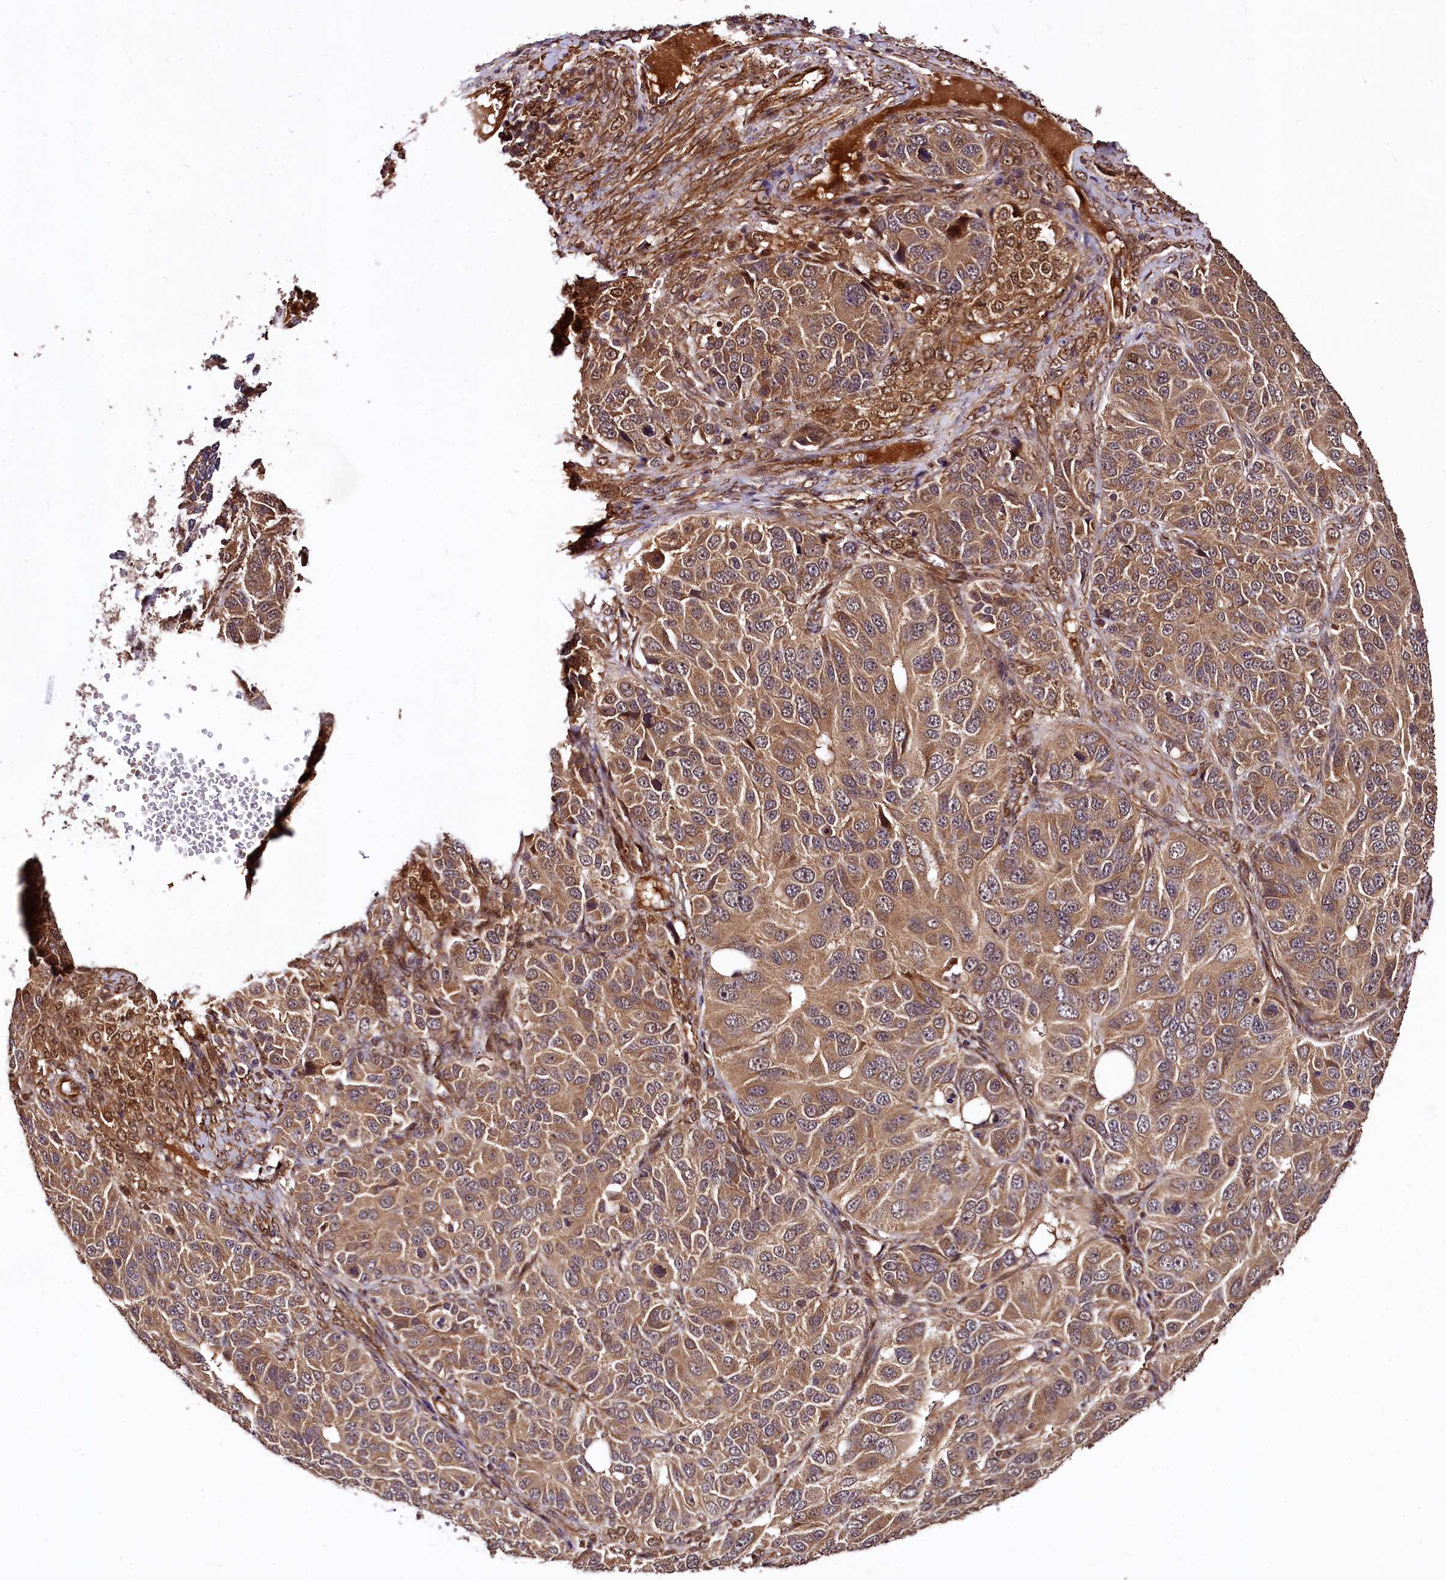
{"staining": {"intensity": "moderate", "quantity": ">75%", "location": "cytoplasmic/membranous"}, "tissue": "ovarian cancer", "cell_type": "Tumor cells", "image_type": "cancer", "snomed": [{"axis": "morphology", "description": "Carcinoma, endometroid"}, {"axis": "topography", "description": "Ovary"}], "caption": "A brown stain highlights moderate cytoplasmic/membranous staining of a protein in ovarian endometroid carcinoma tumor cells.", "gene": "TBCEL", "patient": {"sex": "female", "age": 51}}